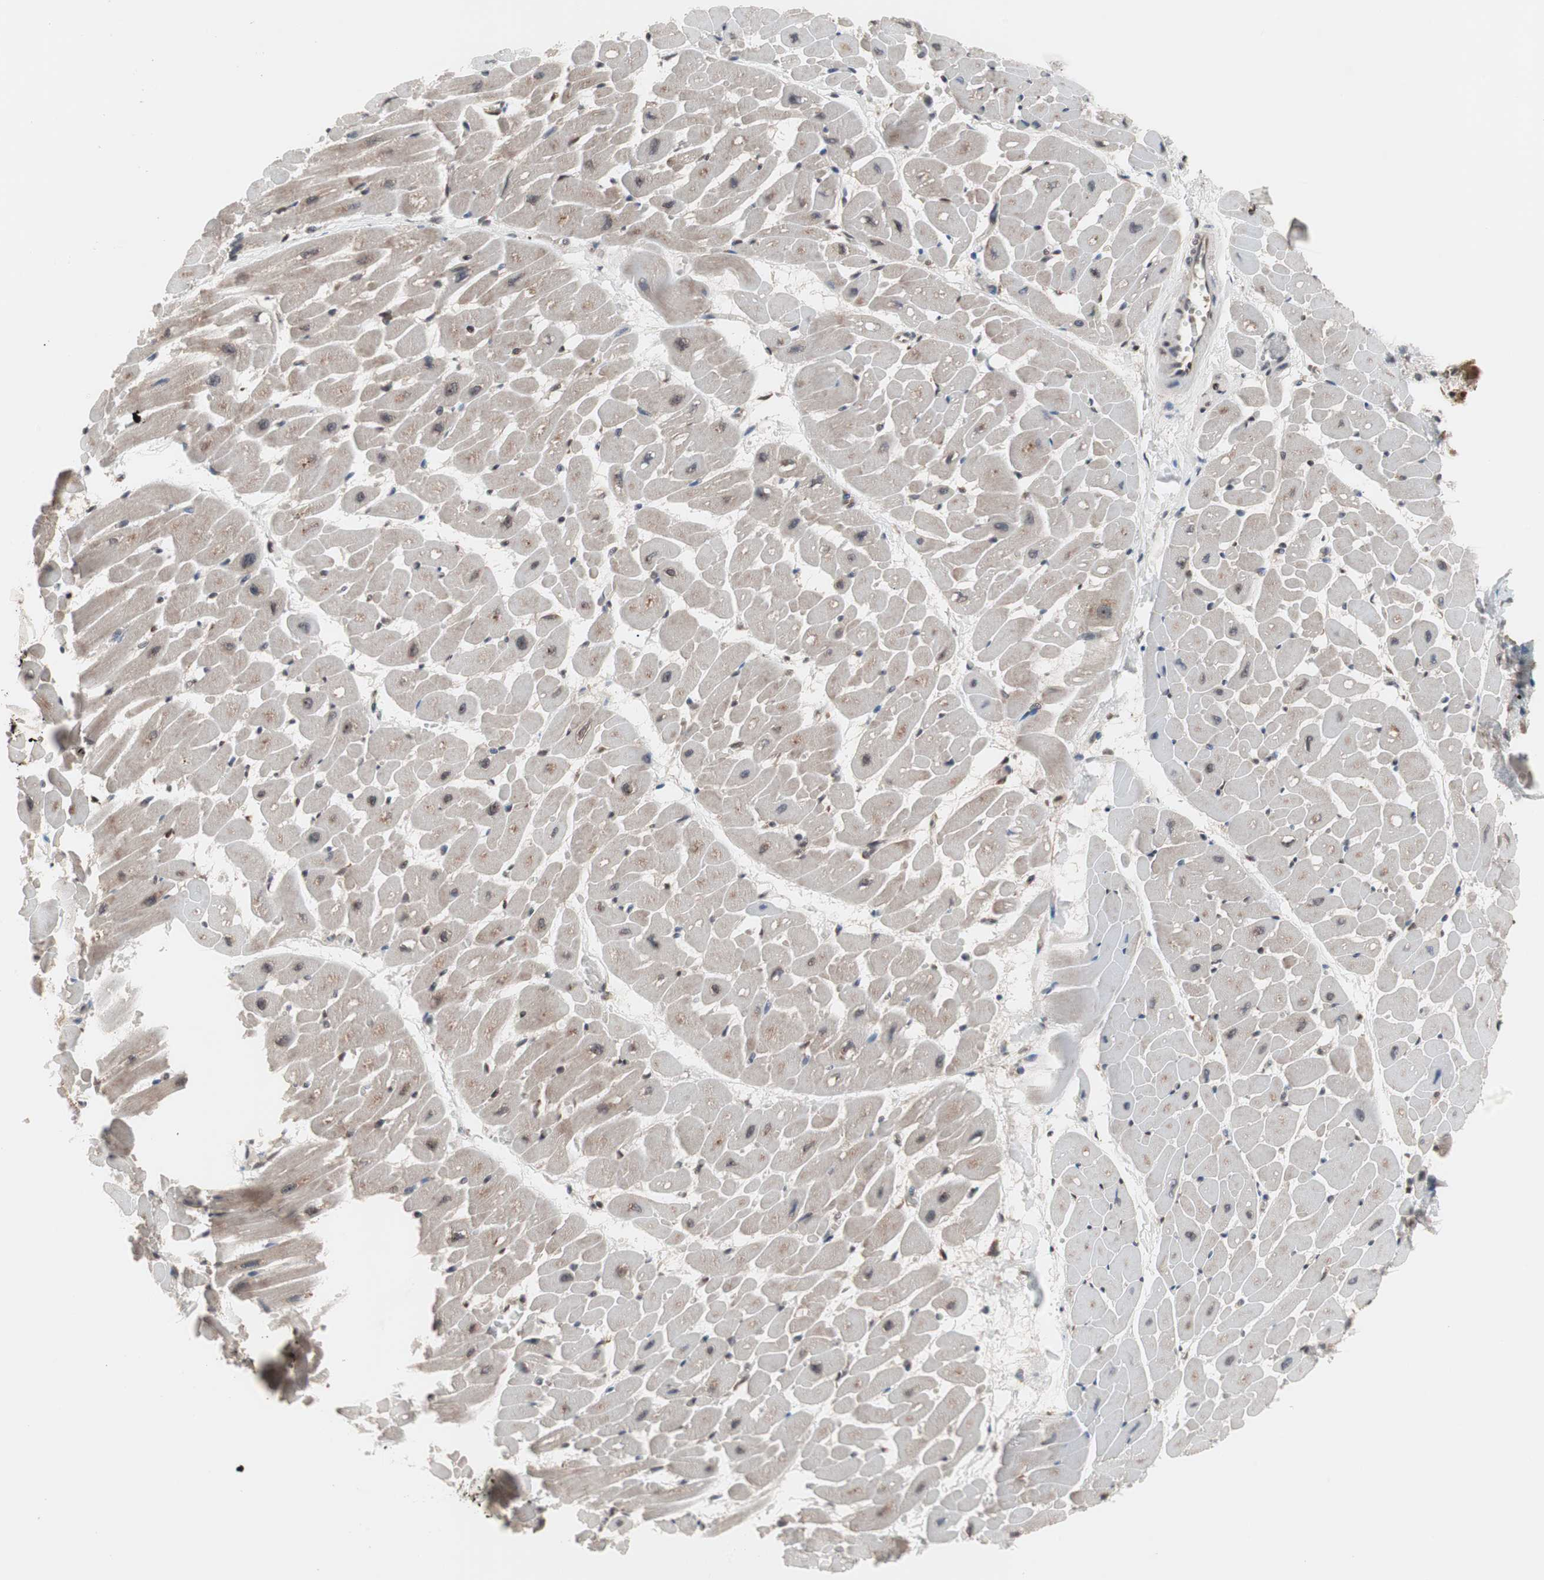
{"staining": {"intensity": "weak", "quantity": "<25%", "location": "cytoplasmic/membranous"}, "tissue": "heart muscle", "cell_type": "Cardiomyocytes", "image_type": "normal", "snomed": [{"axis": "morphology", "description": "Normal tissue, NOS"}, {"axis": "topography", "description": "Heart"}], "caption": "DAB immunohistochemical staining of benign heart muscle reveals no significant positivity in cardiomyocytes.", "gene": "IRS1", "patient": {"sex": "male", "age": 45}}